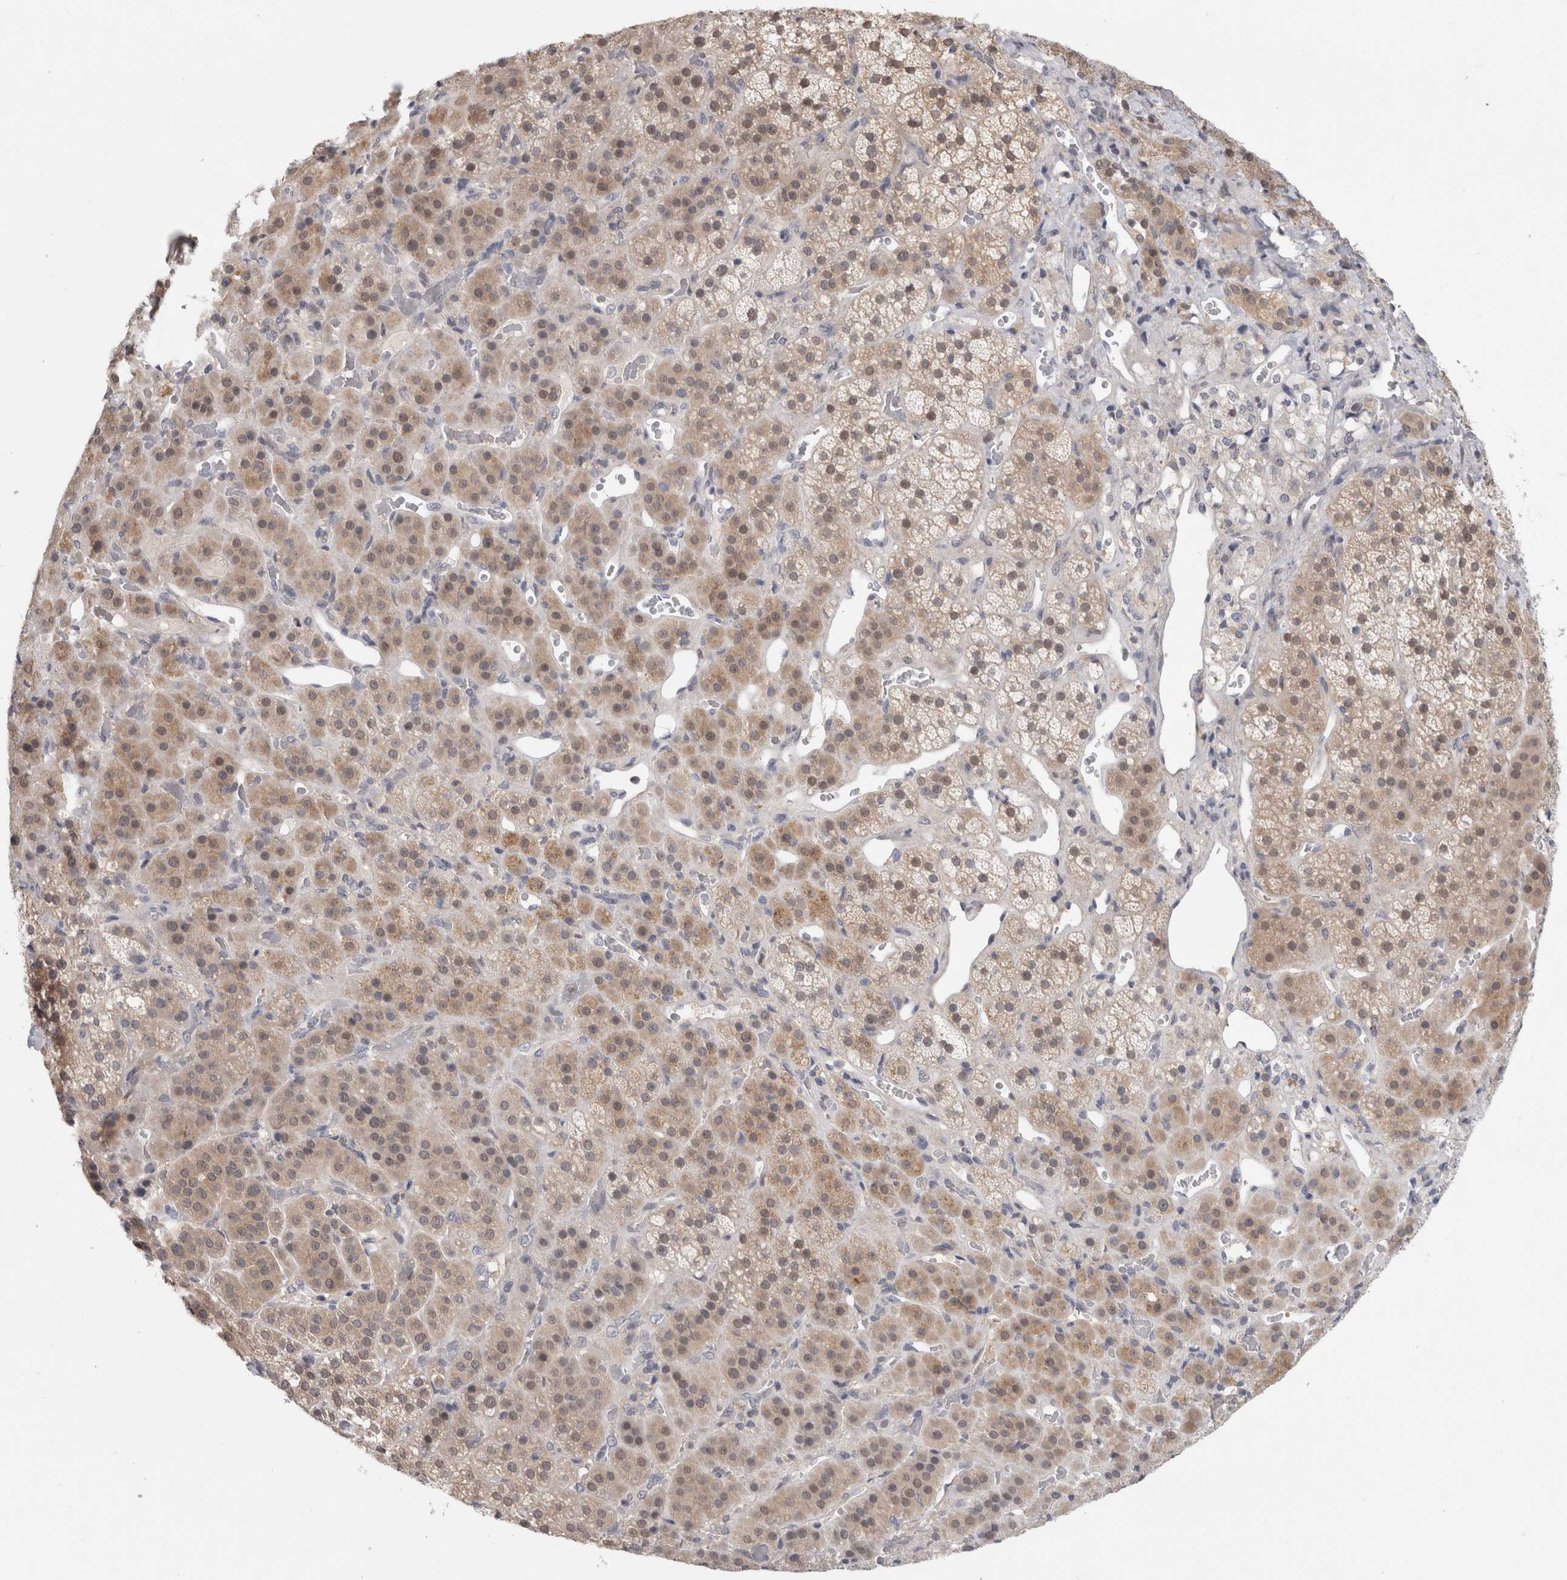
{"staining": {"intensity": "weak", "quantity": "25%-75%", "location": "cytoplasmic/membranous,nuclear"}, "tissue": "adrenal gland", "cell_type": "Glandular cells", "image_type": "normal", "snomed": [{"axis": "morphology", "description": "Normal tissue, NOS"}, {"axis": "topography", "description": "Adrenal gland"}], "caption": "This image displays immunohistochemistry staining of unremarkable adrenal gland, with low weak cytoplasmic/membranous,nuclear staining in approximately 25%-75% of glandular cells.", "gene": "PIGP", "patient": {"sex": "male", "age": 57}}